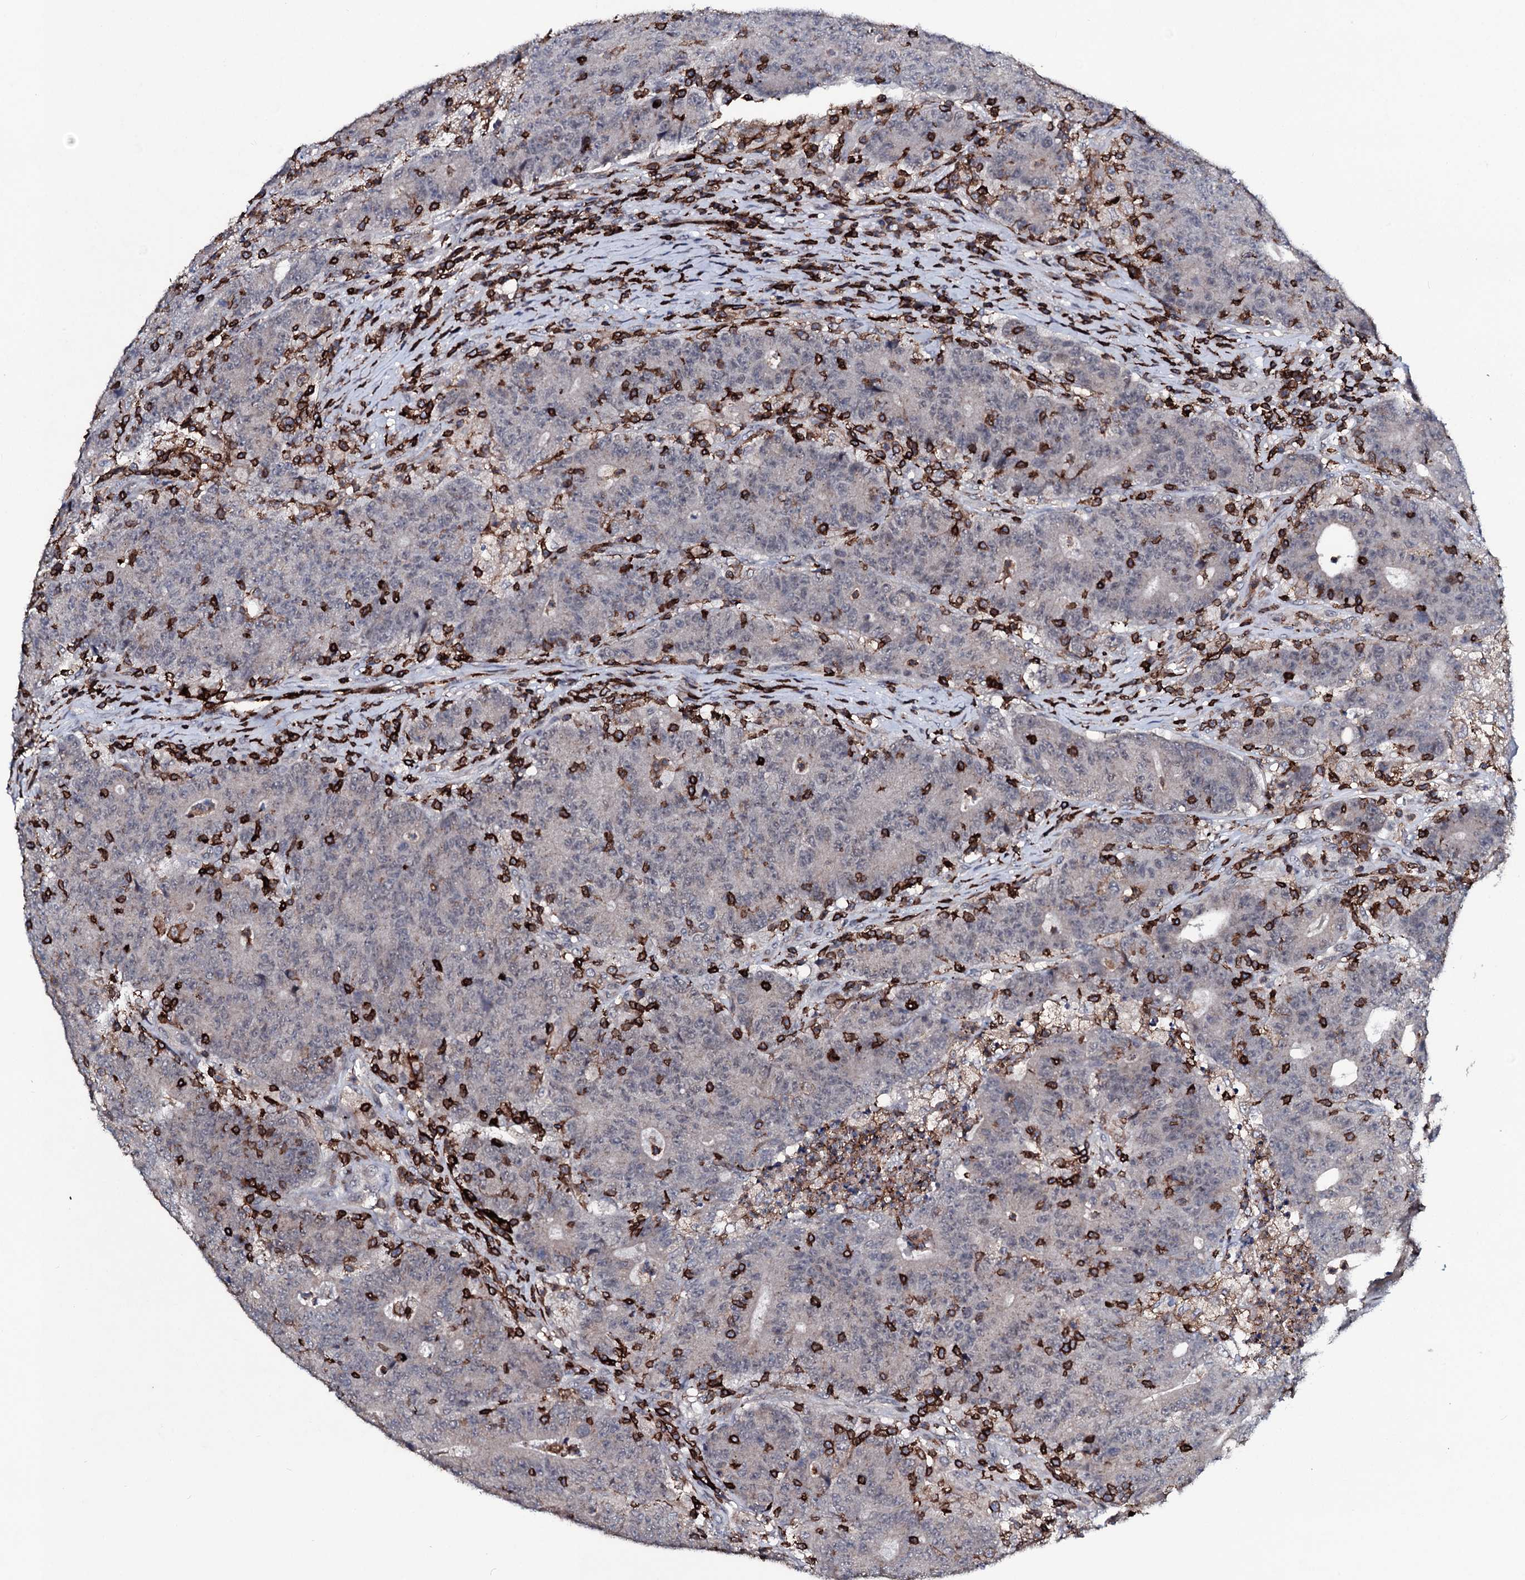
{"staining": {"intensity": "weak", "quantity": "<25%", "location": "cytoplasmic/membranous"}, "tissue": "colorectal cancer", "cell_type": "Tumor cells", "image_type": "cancer", "snomed": [{"axis": "morphology", "description": "Adenocarcinoma, NOS"}, {"axis": "topography", "description": "Colon"}], "caption": "This is an immunohistochemistry (IHC) histopathology image of adenocarcinoma (colorectal). There is no staining in tumor cells.", "gene": "OGFOD2", "patient": {"sex": "female", "age": 75}}